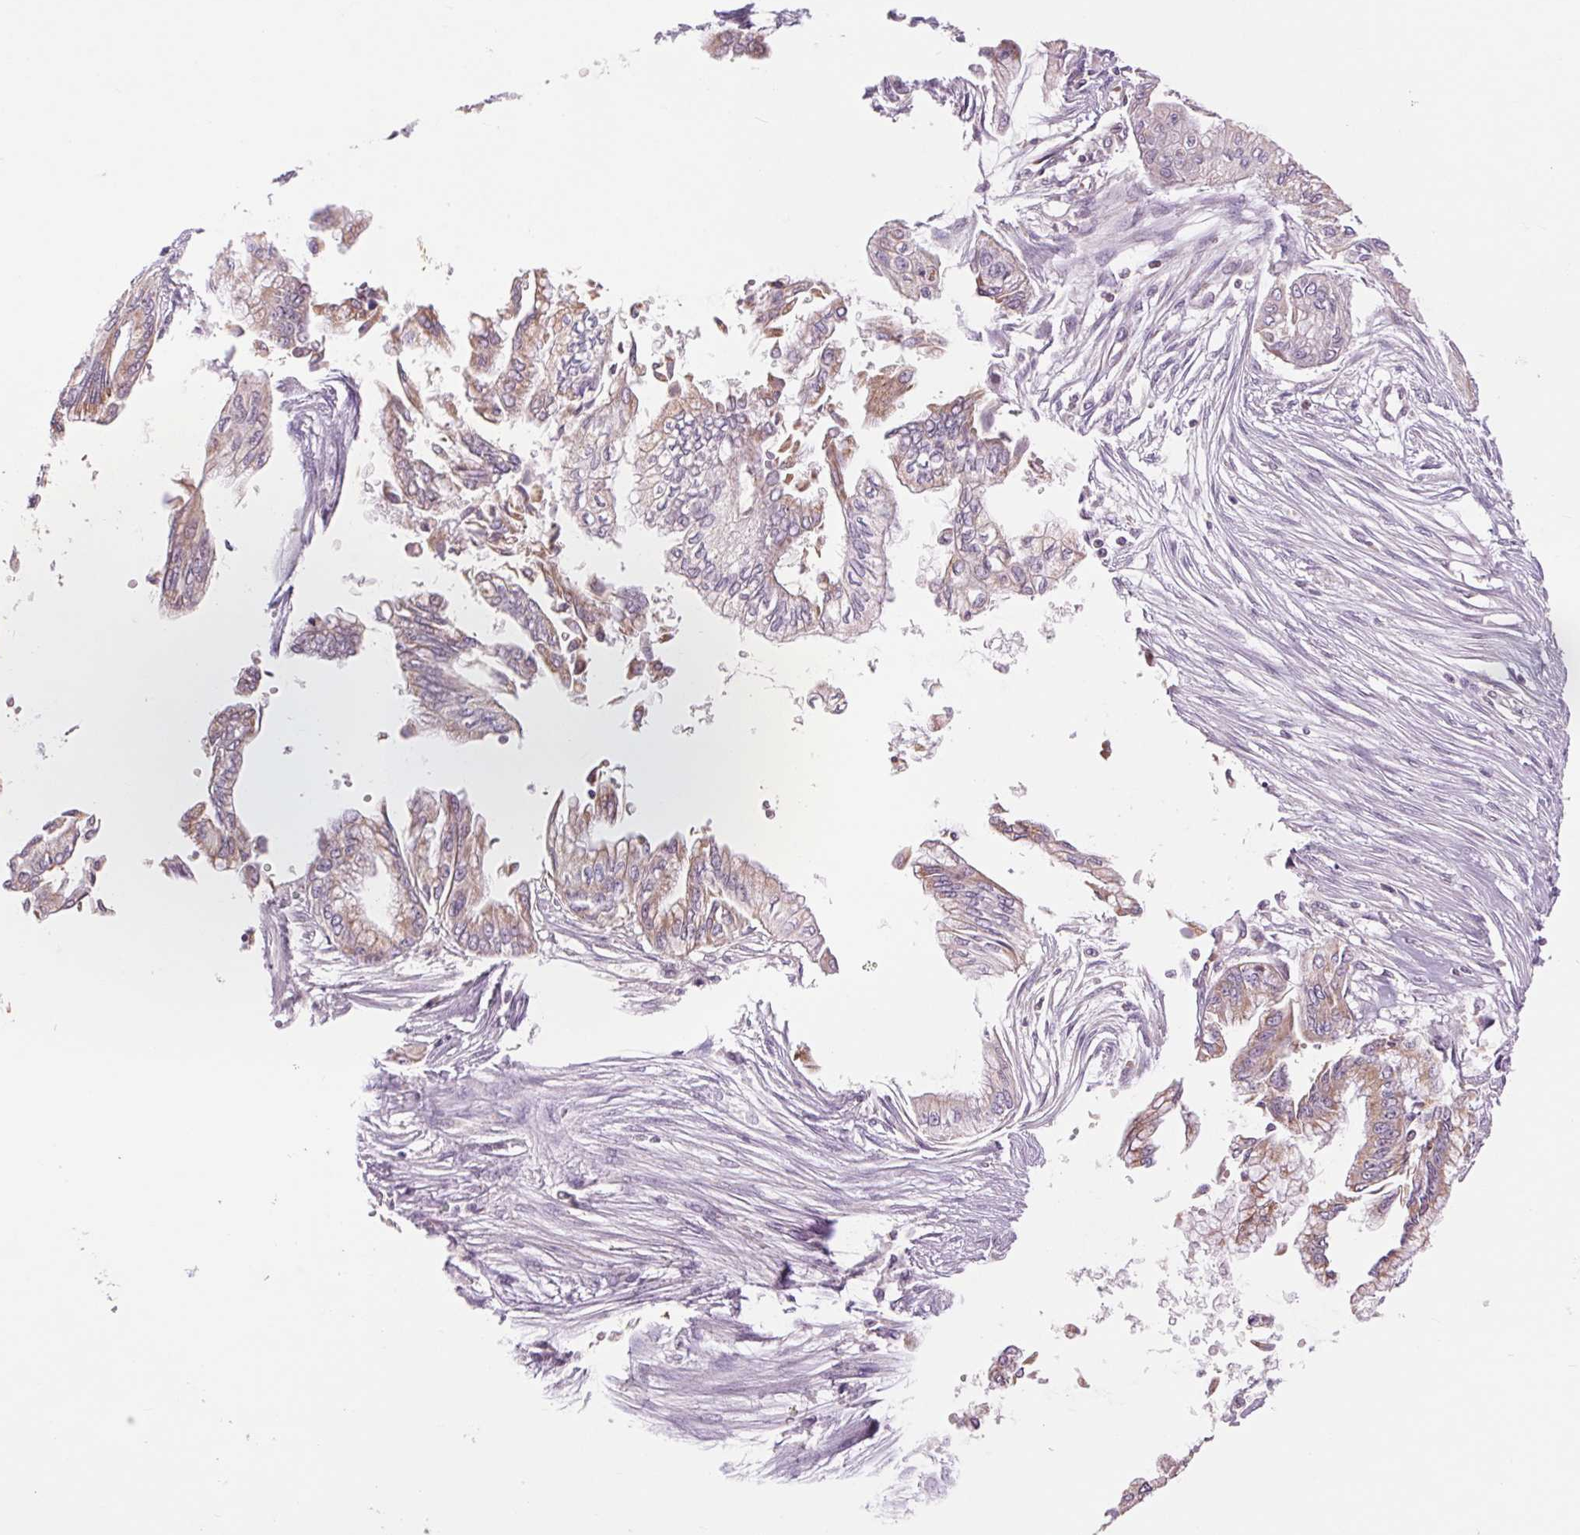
{"staining": {"intensity": "weak", "quantity": "<25%", "location": "cytoplasmic/membranous"}, "tissue": "pancreatic cancer", "cell_type": "Tumor cells", "image_type": "cancer", "snomed": [{"axis": "morphology", "description": "Adenocarcinoma, NOS"}, {"axis": "topography", "description": "Pancreas"}], "caption": "Immunohistochemistry photomicrograph of human adenocarcinoma (pancreatic) stained for a protein (brown), which reveals no expression in tumor cells.", "gene": "COX6A1", "patient": {"sex": "female", "age": 68}}